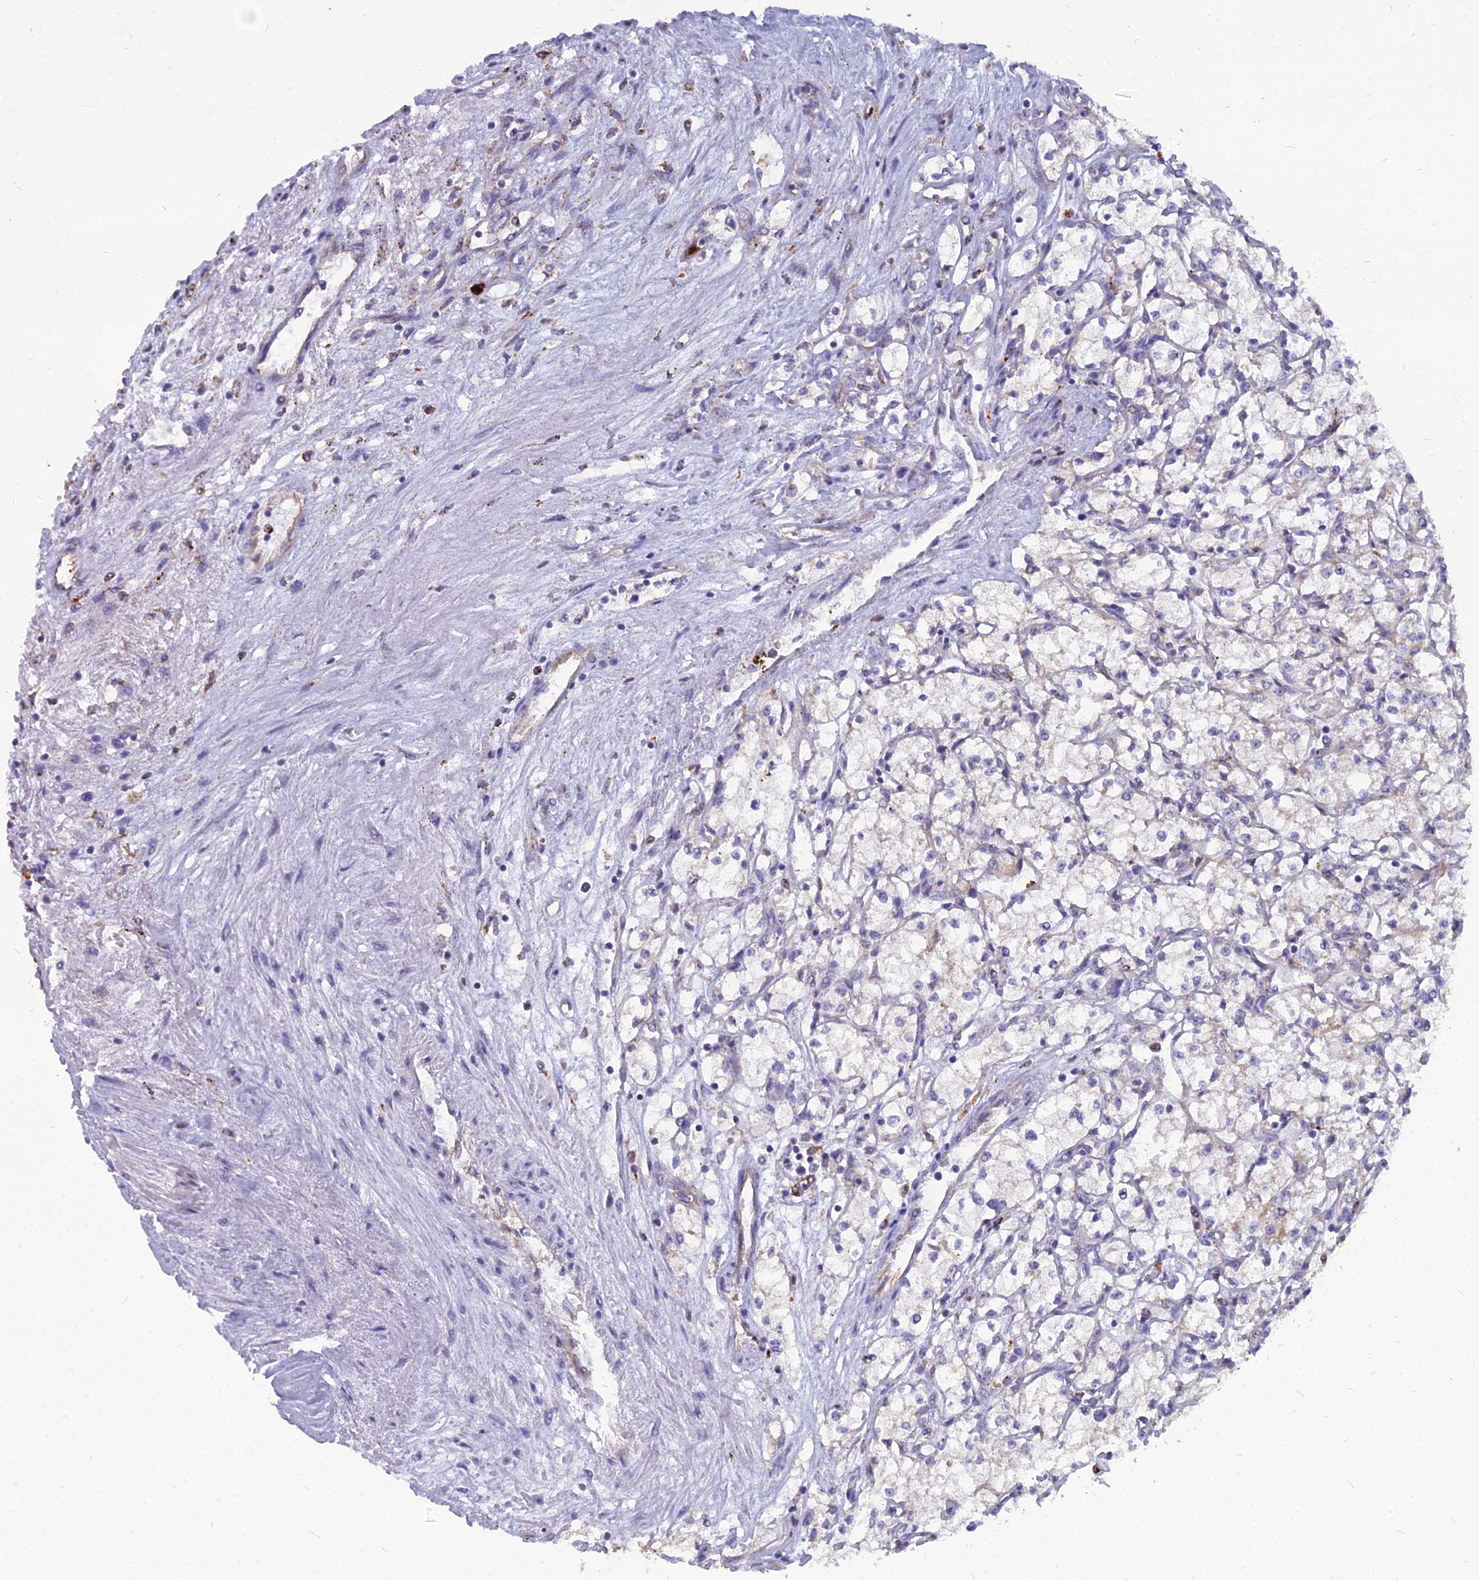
{"staining": {"intensity": "negative", "quantity": "none", "location": "none"}, "tissue": "renal cancer", "cell_type": "Tumor cells", "image_type": "cancer", "snomed": [{"axis": "morphology", "description": "Adenocarcinoma, NOS"}, {"axis": "topography", "description": "Kidney"}], "caption": "Tumor cells show no significant protein staining in renal adenocarcinoma.", "gene": "PCED1B", "patient": {"sex": "male", "age": 59}}